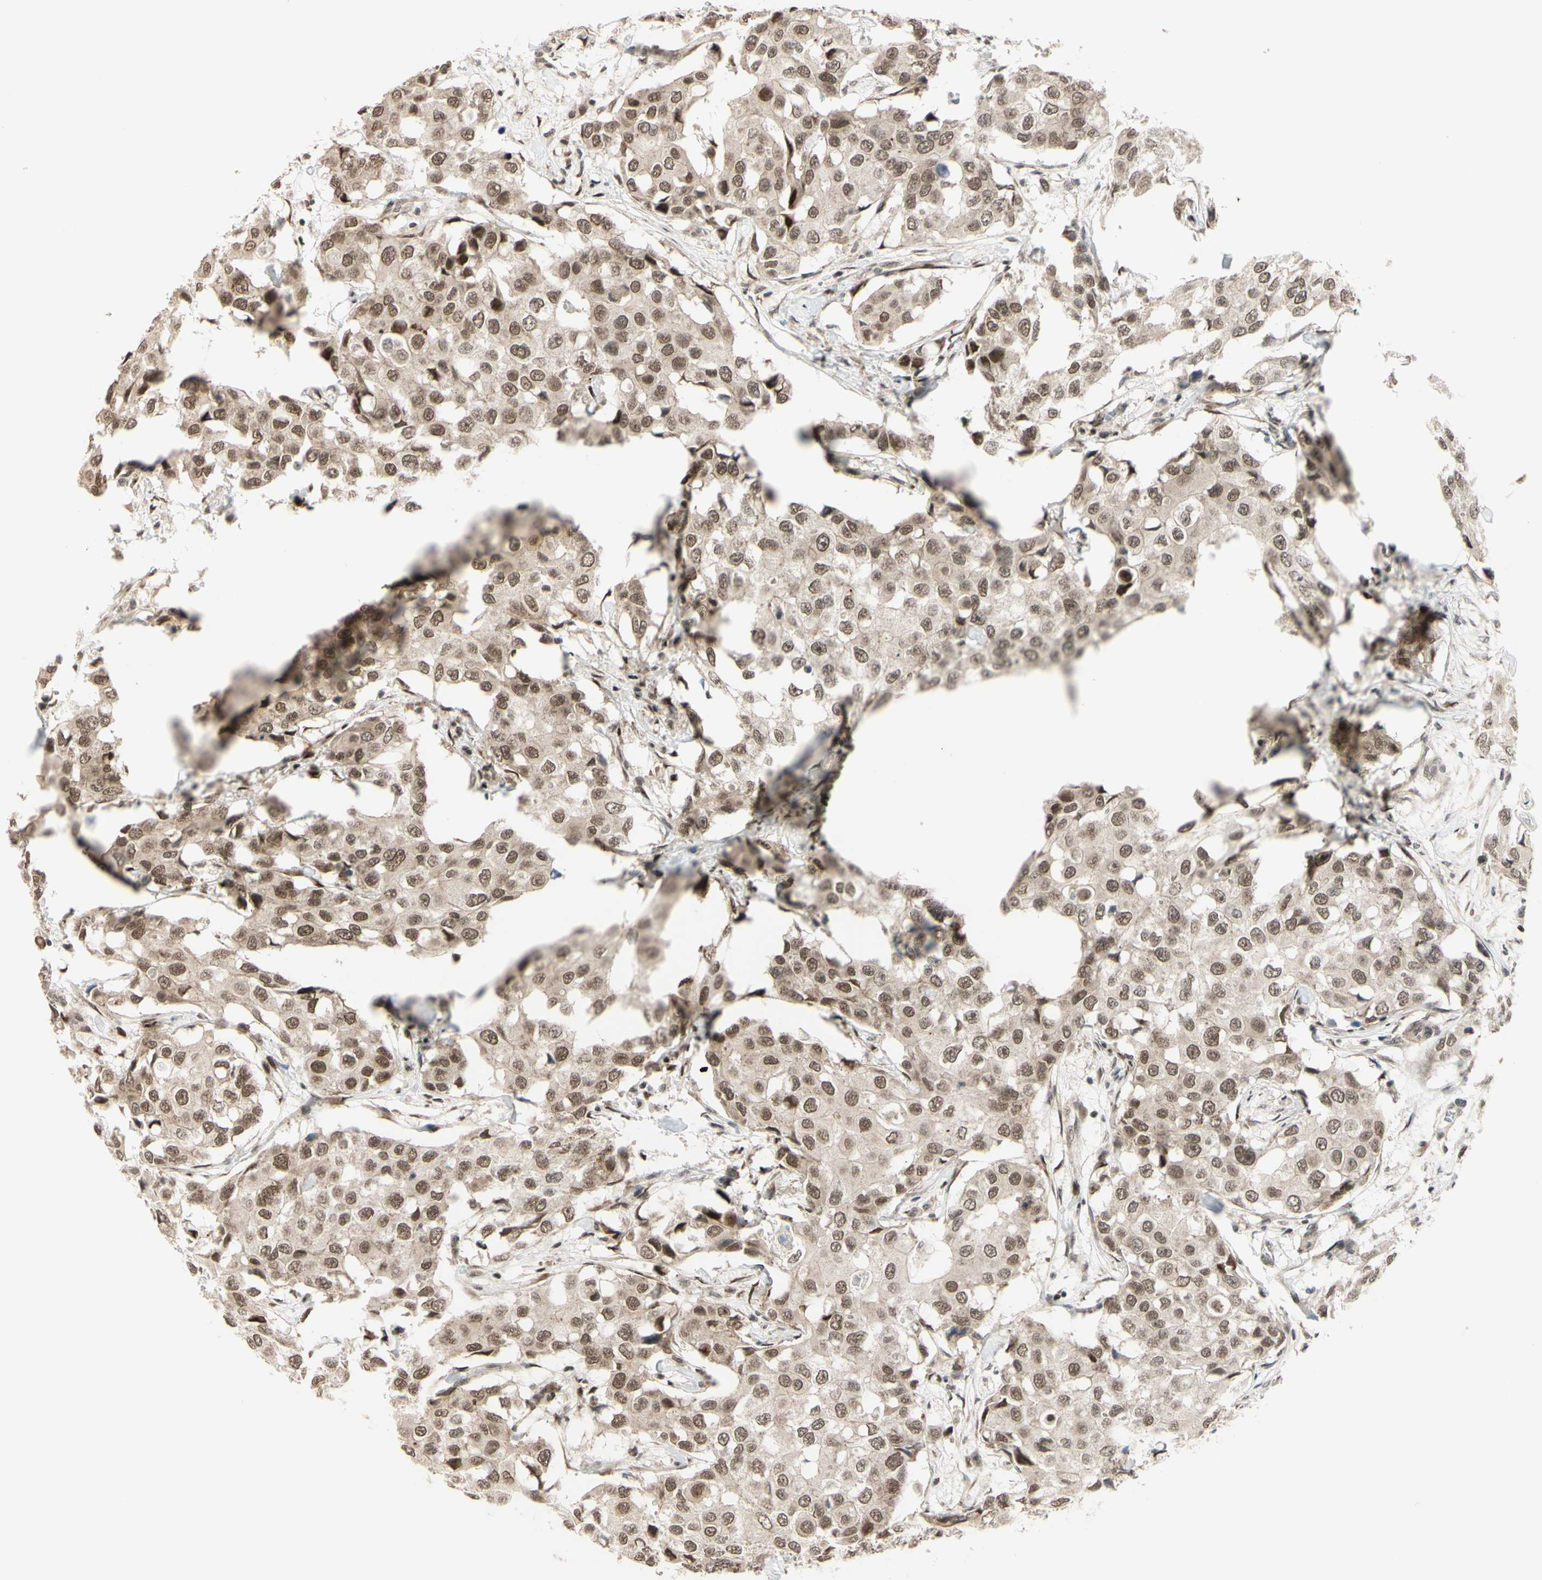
{"staining": {"intensity": "moderate", "quantity": ">75%", "location": "cytoplasmic/membranous,nuclear"}, "tissue": "breast cancer", "cell_type": "Tumor cells", "image_type": "cancer", "snomed": [{"axis": "morphology", "description": "Duct carcinoma"}, {"axis": "topography", "description": "Breast"}], "caption": "Tumor cells reveal medium levels of moderate cytoplasmic/membranous and nuclear expression in approximately >75% of cells in human infiltrating ductal carcinoma (breast).", "gene": "BRMS1", "patient": {"sex": "female", "age": 27}}